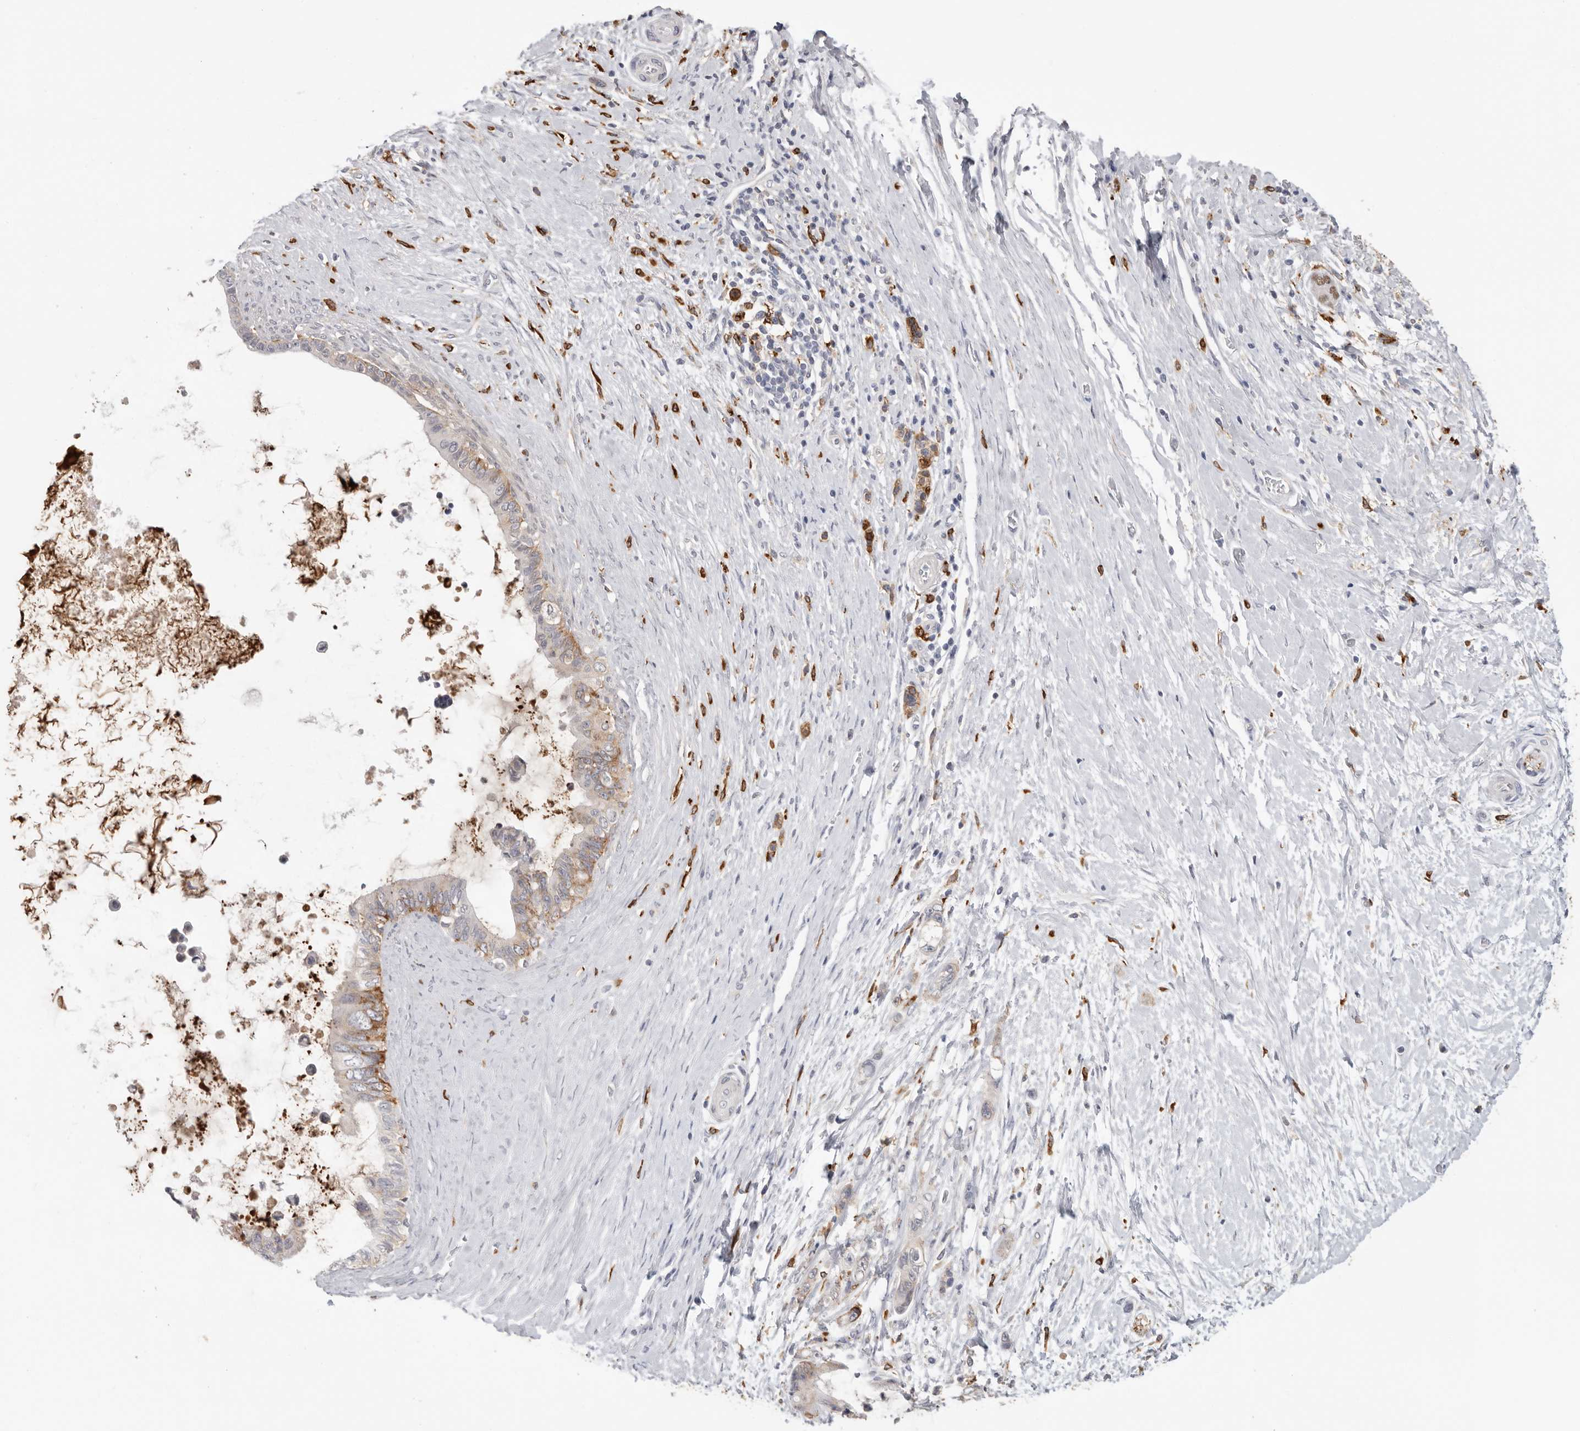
{"staining": {"intensity": "moderate", "quantity": "25%-75%", "location": "cytoplasmic/membranous"}, "tissue": "pancreatic cancer", "cell_type": "Tumor cells", "image_type": "cancer", "snomed": [{"axis": "morphology", "description": "Adenocarcinoma, NOS"}, {"axis": "topography", "description": "Pancreas"}], "caption": "Immunohistochemistry (IHC) (DAB (3,3'-diaminobenzidine)) staining of human pancreatic cancer (adenocarcinoma) displays moderate cytoplasmic/membranous protein positivity in approximately 25%-75% of tumor cells.", "gene": "TFRC", "patient": {"sex": "female", "age": 72}}